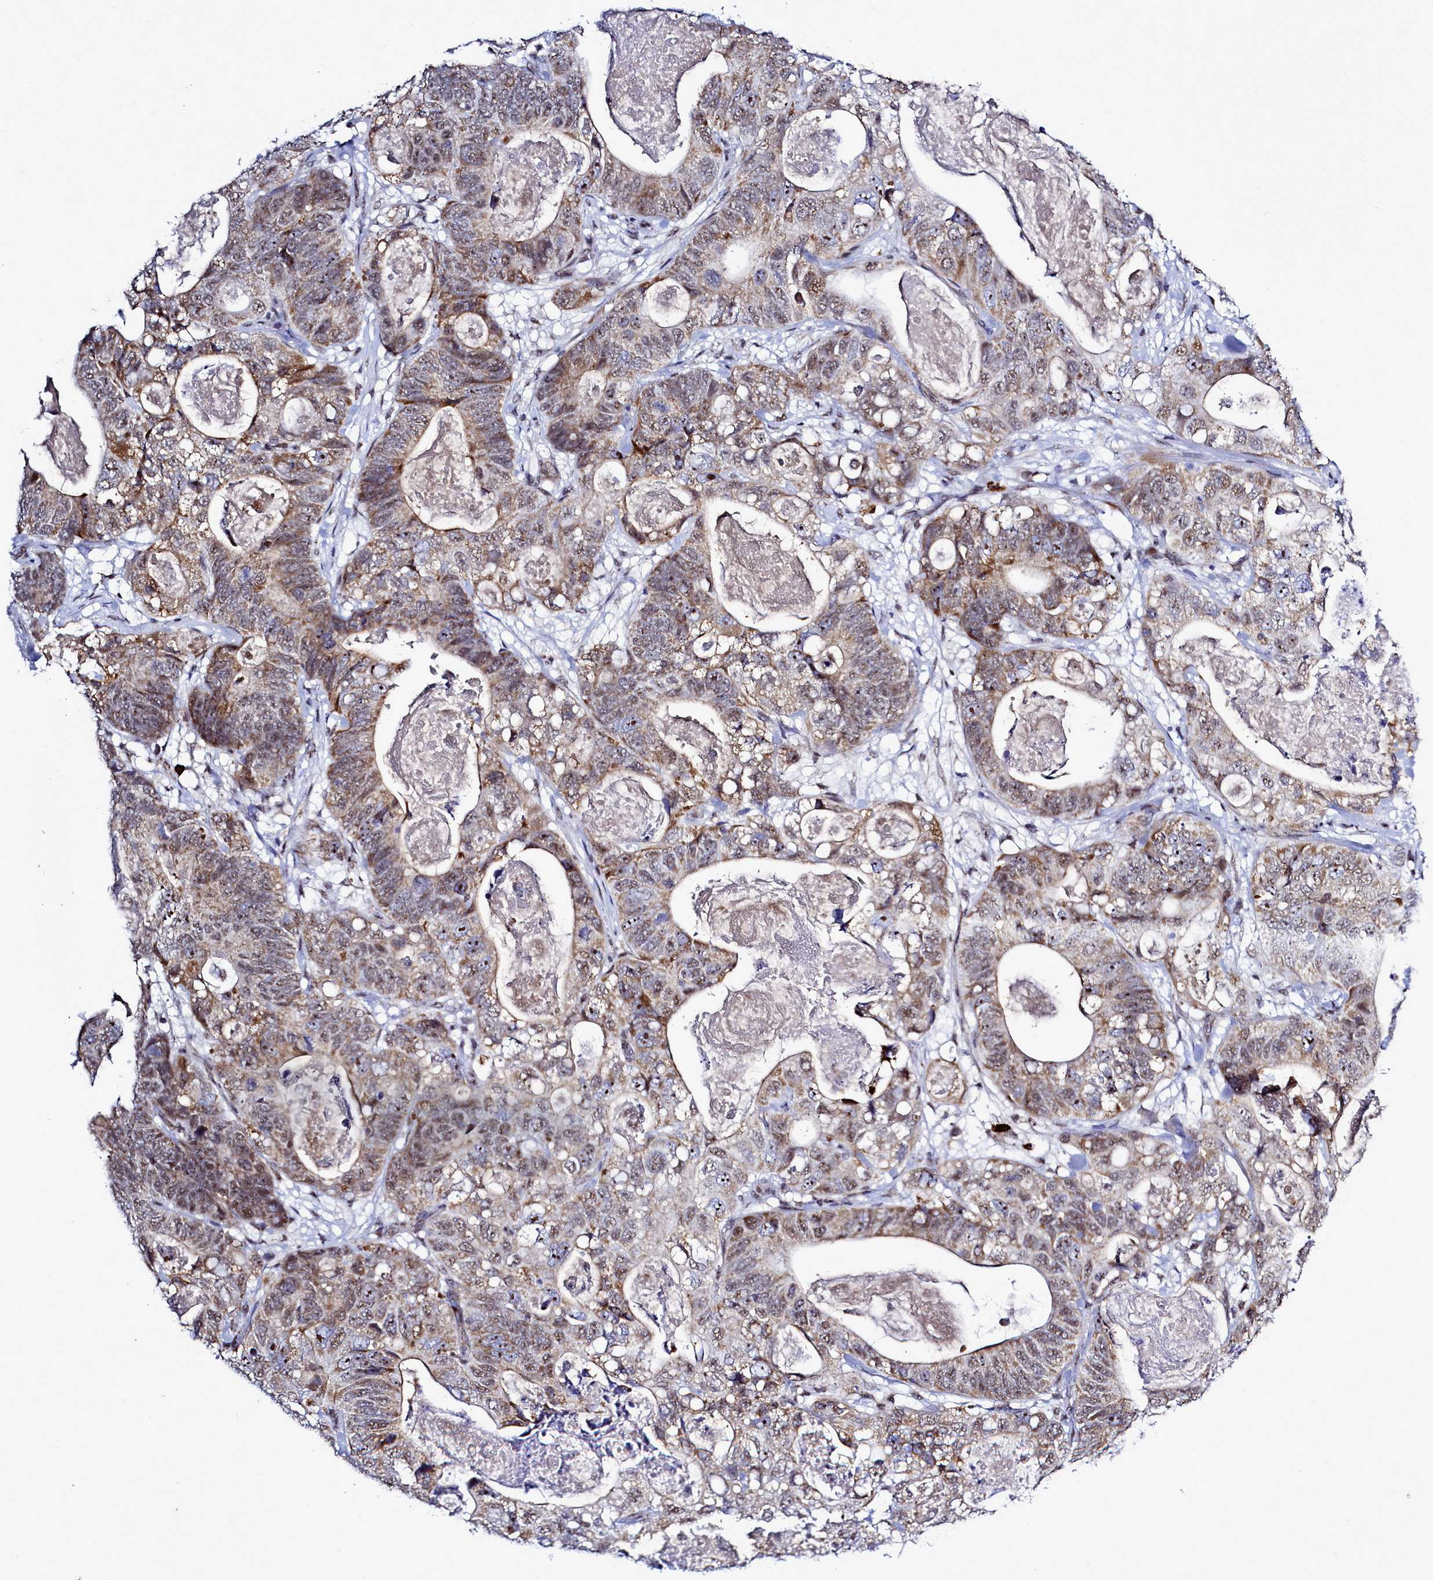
{"staining": {"intensity": "moderate", "quantity": ">75%", "location": "cytoplasmic/membranous,nuclear"}, "tissue": "stomach cancer", "cell_type": "Tumor cells", "image_type": "cancer", "snomed": [{"axis": "morphology", "description": "Normal tissue, NOS"}, {"axis": "morphology", "description": "Adenocarcinoma, NOS"}, {"axis": "topography", "description": "Stomach"}], "caption": "This histopathology image demonstrates stomach cancer (adenocarcinoma) stained with IHC to label a protein in brown. The cytoplasmic/membranous and nuclear of tumor cells show moderate positivity for the protein. Nuclei are counter-stained blue.", "gene": "POM121L2", "patient": {"sex": "female", "age": 89}}